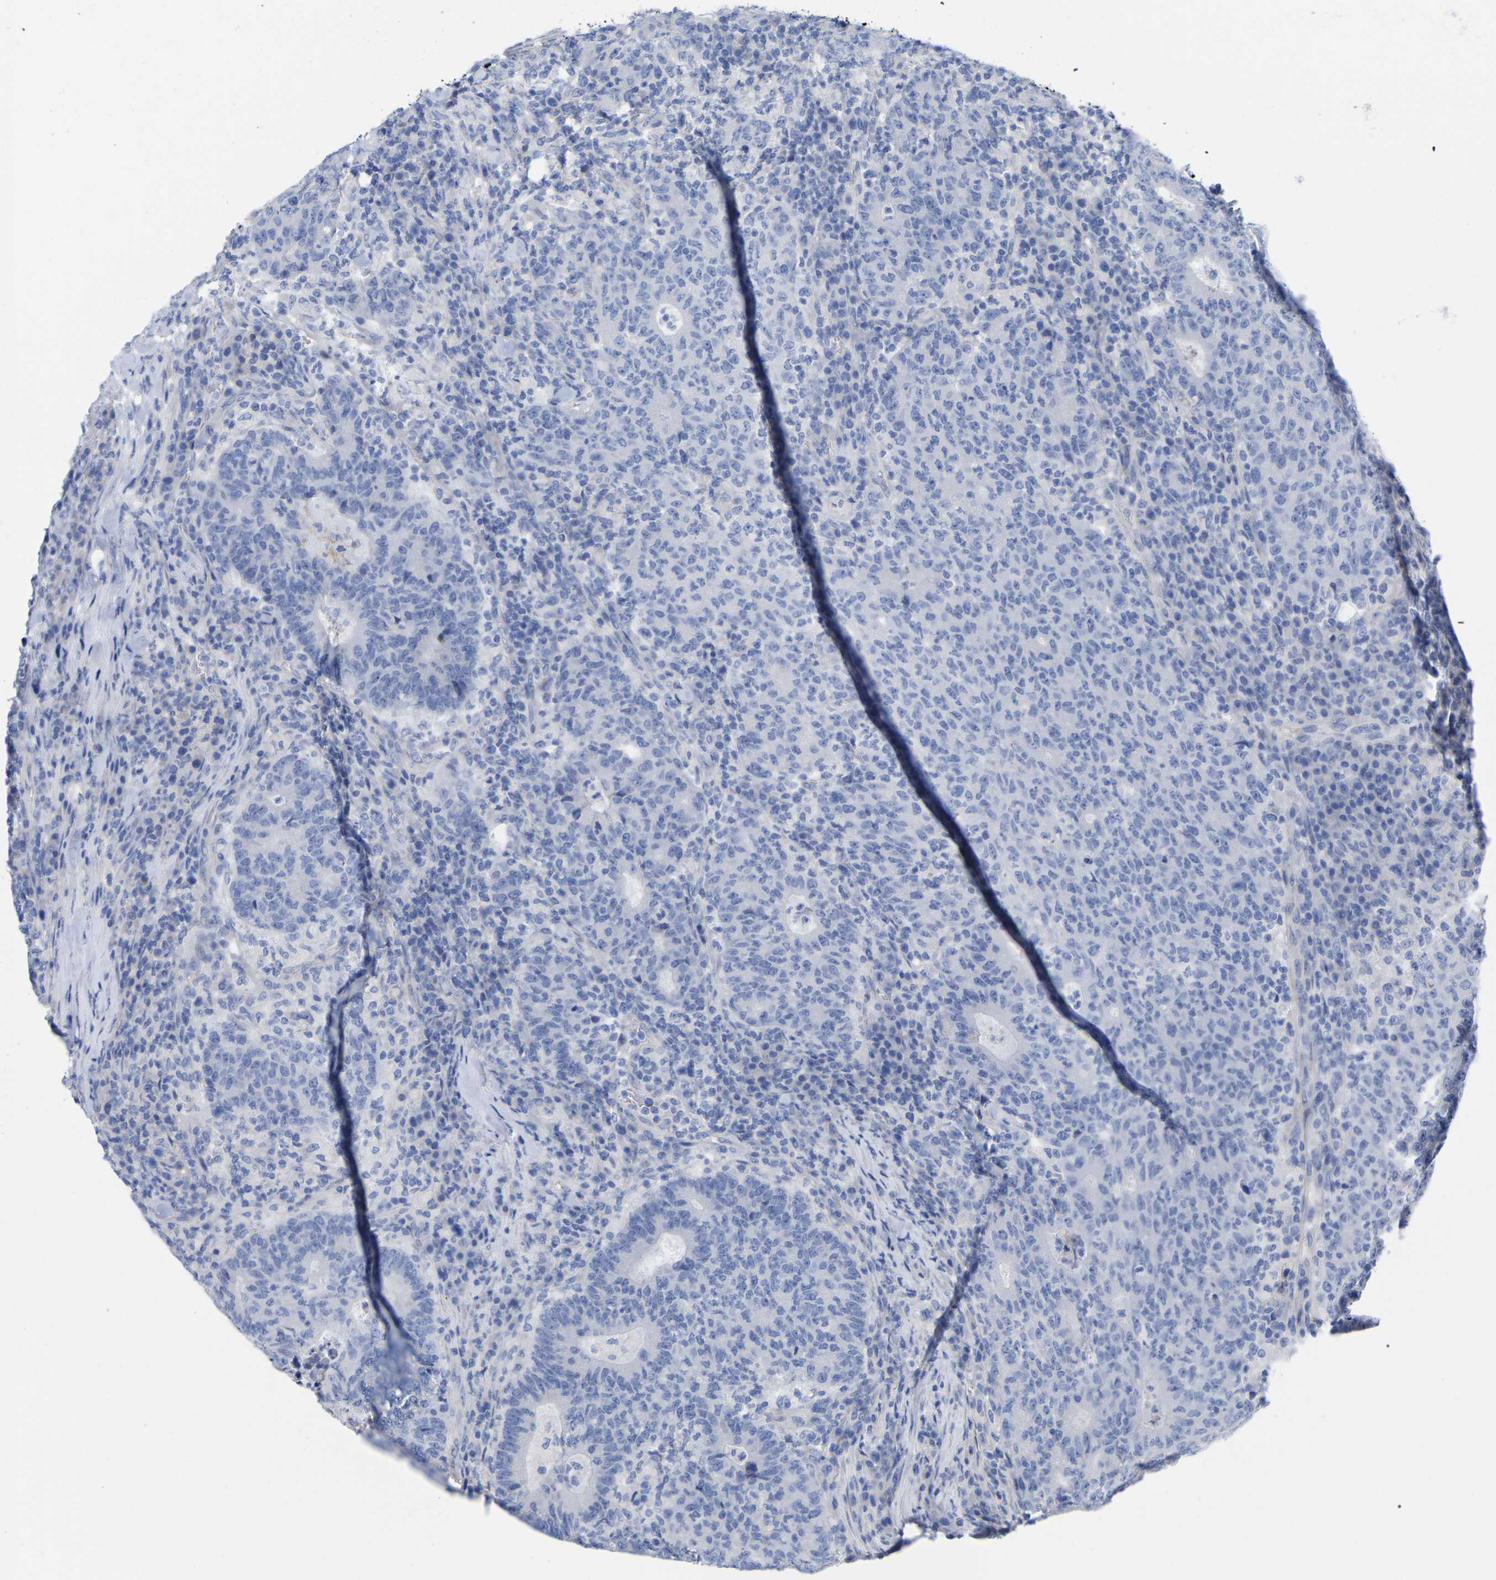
{"staining": {"intensity": "negative", "quantity": "none", "location": "none"}, "tissue": "colorectal cancer", "cell_type": "Tumor cells", "image_type": "cancer", "snomed": [{"axis": "morphology", "description": "Adenocarcinoma, NOS"}, {"axis": "topography", "description": "Colon"}], "caption": "IHC micrograph of neoplastic tissue: human colorectal adenocarcinoma stained with DAB exhibits no significant protein staining in tumor cells.", "gene": "HAPLN1", "patient": {"sex": "female", "age": 75}}